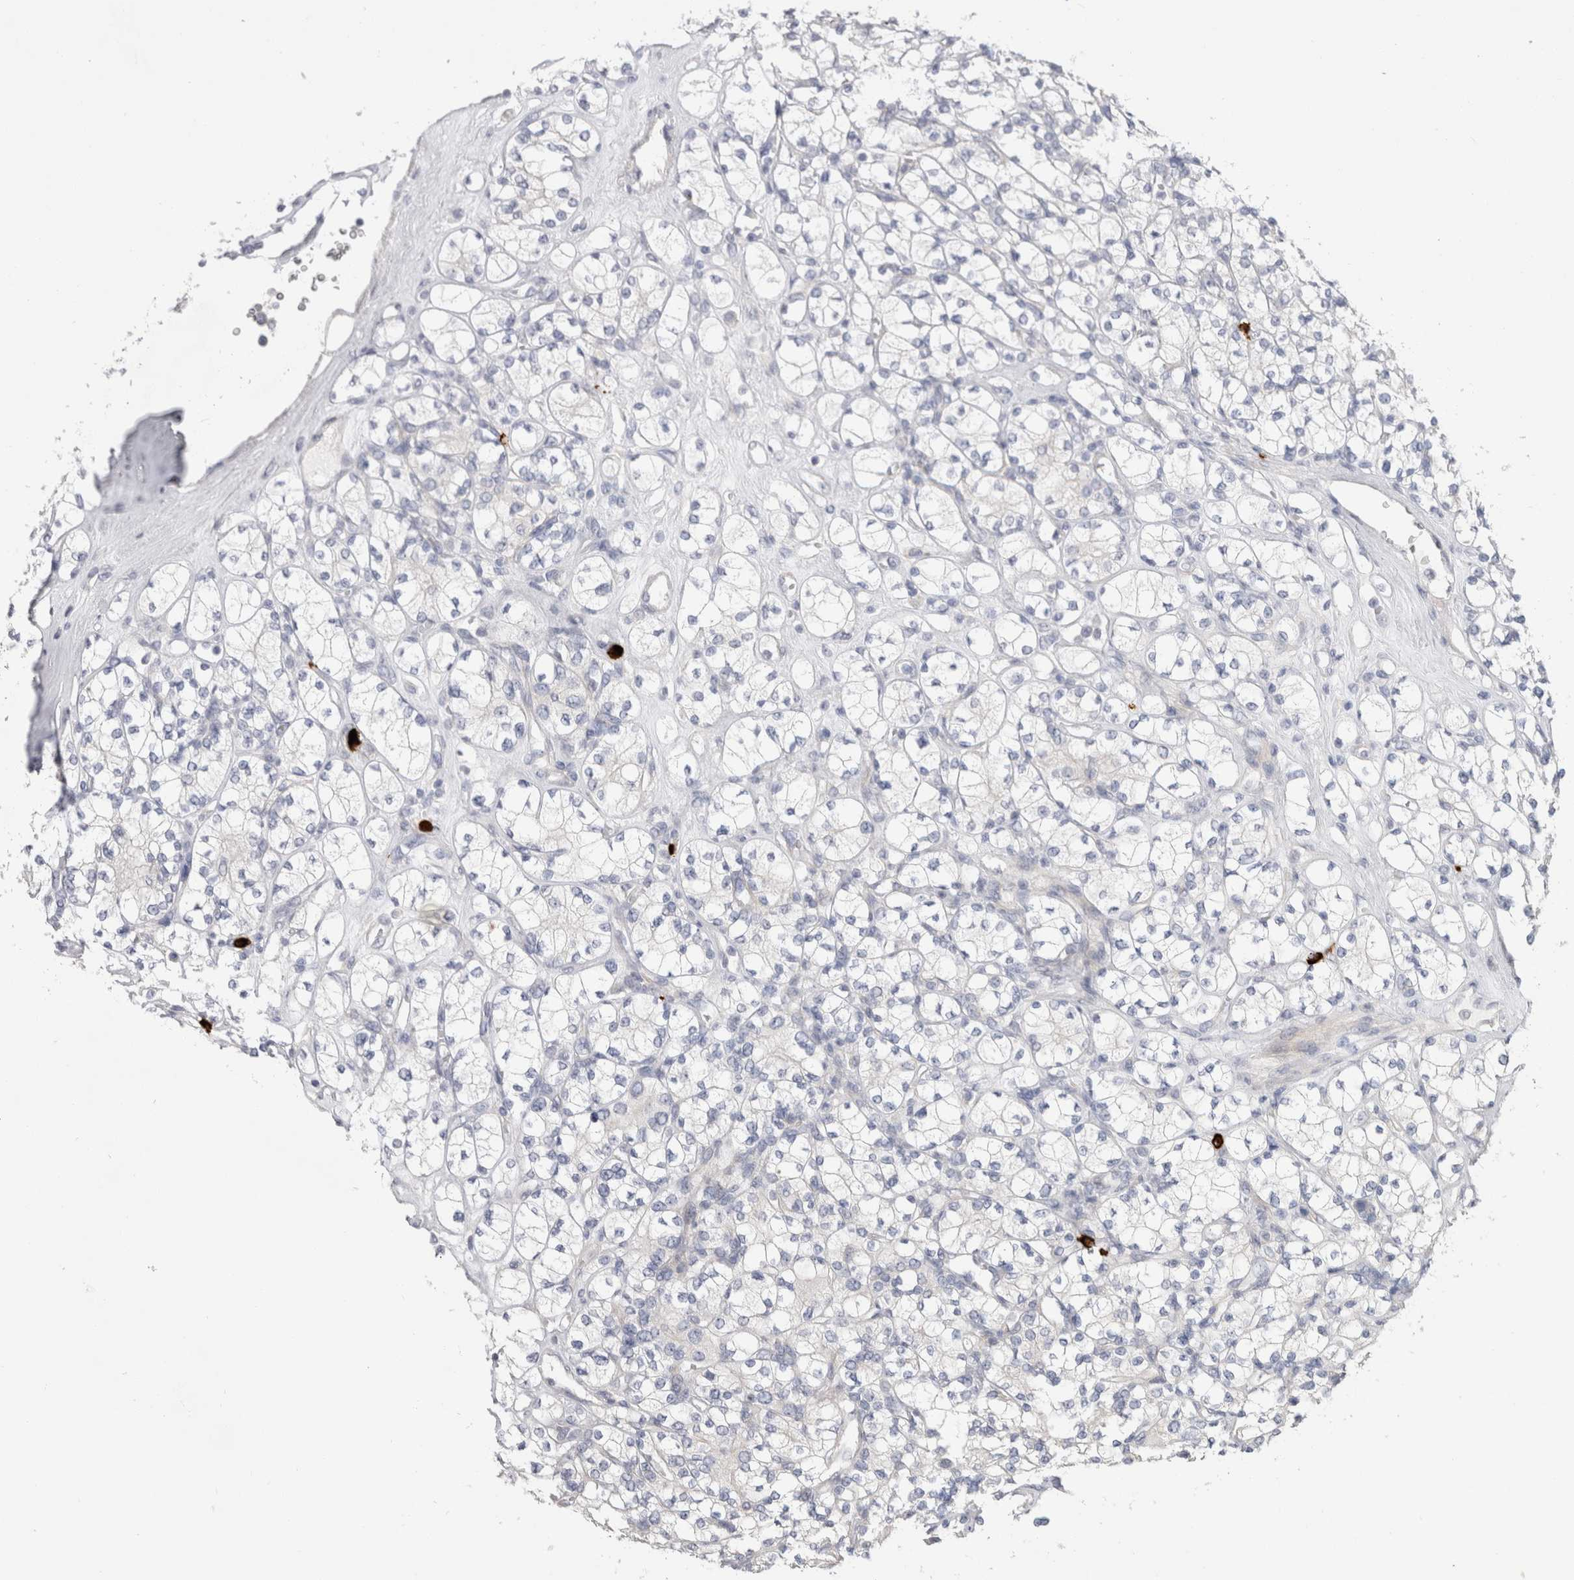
{"staining": {"intensity": "negative", "quantity": "none", "location": "none"}, "tissue": "renal cancer", "cell_type": "Tumor cells", "image_type": "cancer", "snomed": [{"axis": "morphology", "description": "Adenocarcinoma, NOS"}, {"axis": "topography", "description": "Kidney"}], "caption": "Tumor cells show no significant protein staining in renal adenocarcinoma. The staining was performed using DAB to visualize the protein expression in brown, while the nuclei were stained in blue with hematoxylin (Magnification: 20x).", "gene": "SPINK2", "patient": {"sex": "male", "age": 77}}